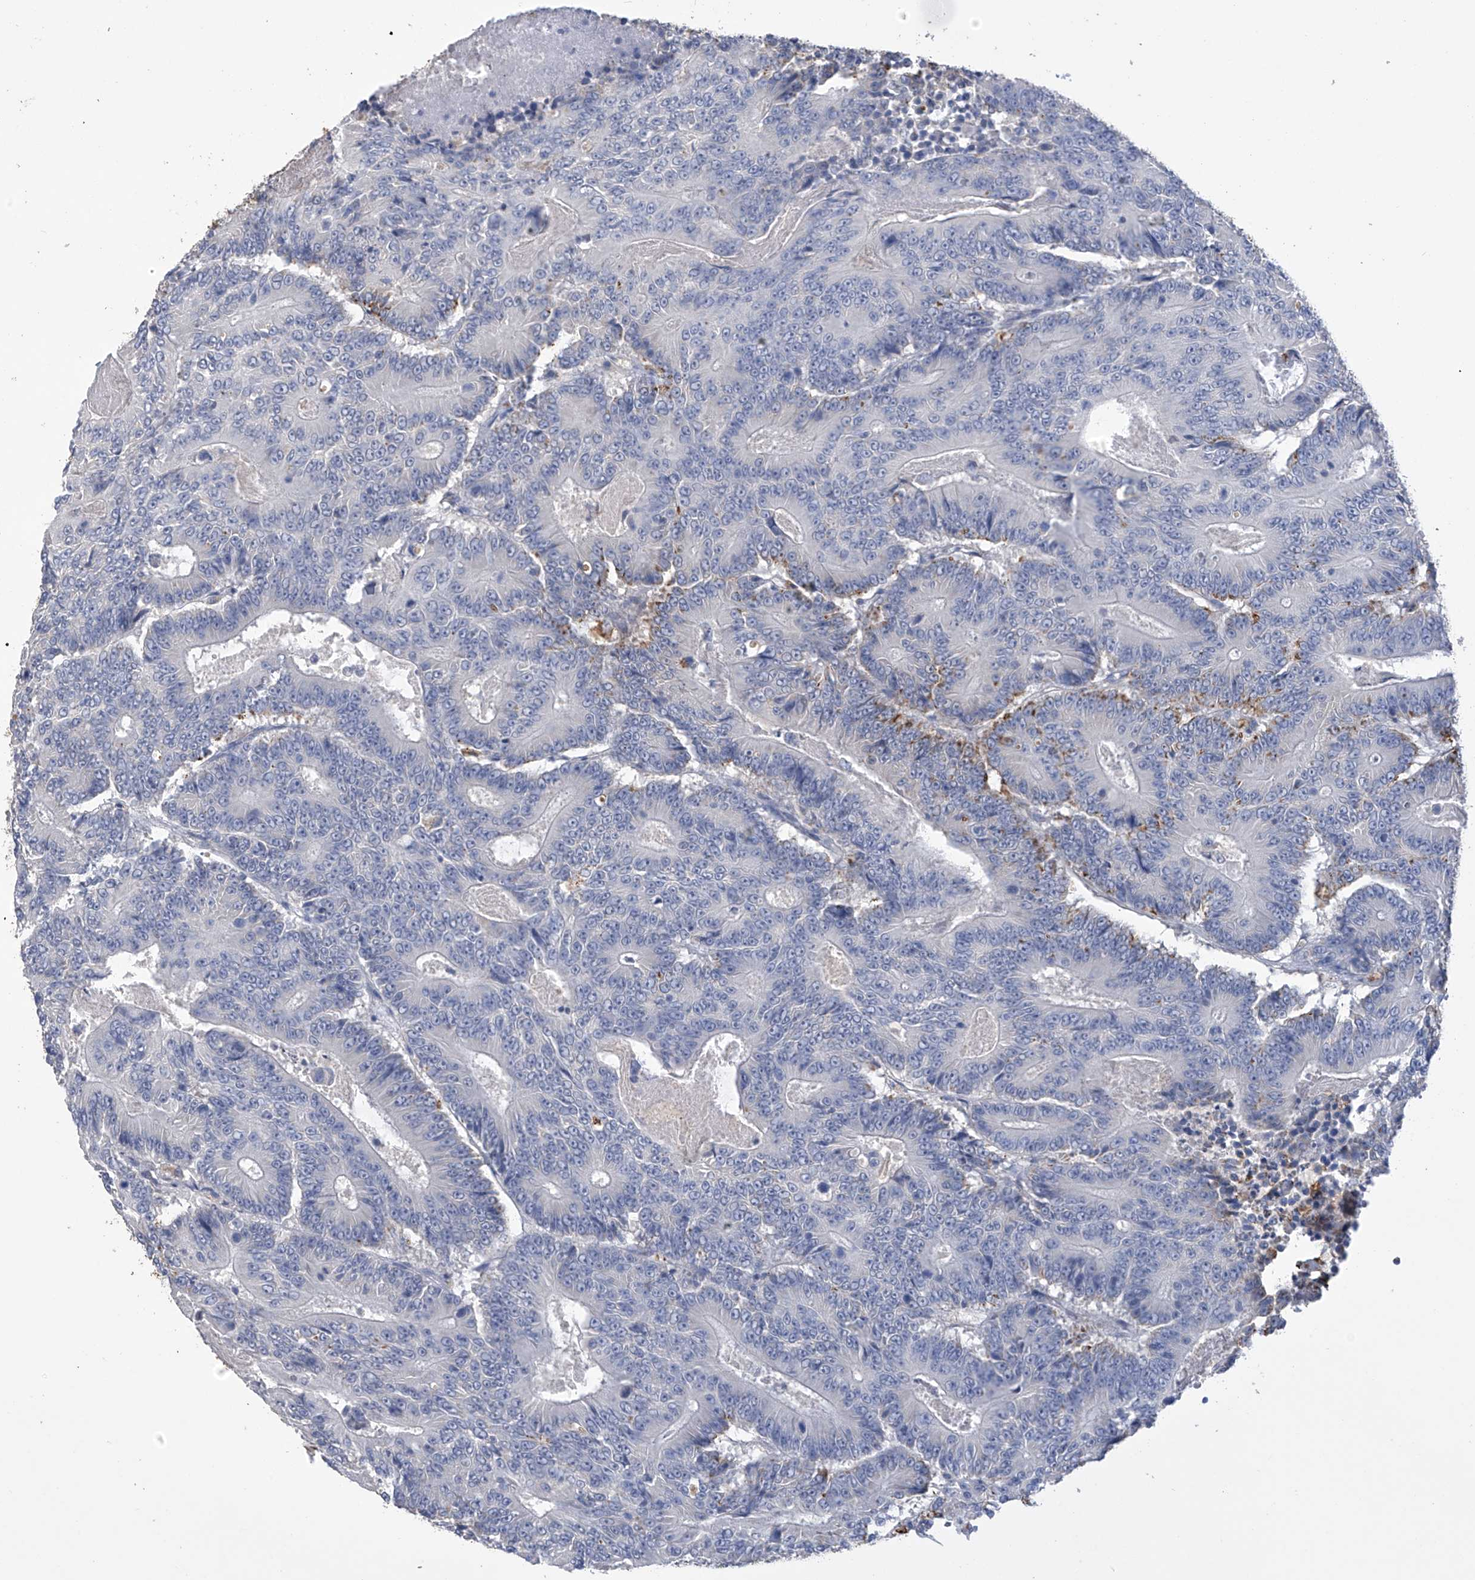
{"staining": {"intensity": "negative", "quantity": "none", "location": "none"}, "tissue": "colorectal cancer", "cell_type": "Tumor cells", "image_type": "cancer", "snomed": [{"axis": "morphology", "description": "Adenocarcinoma, NOS"}, {"axis": "topography", "description": "Colon"}], "caption": "Tumor cells show no significant protein positivity in colorectal adenocarcinoma. Nuclei are stained in blue.", "gene": "OGT", "patient": {"sex": "male", "age": 83}}